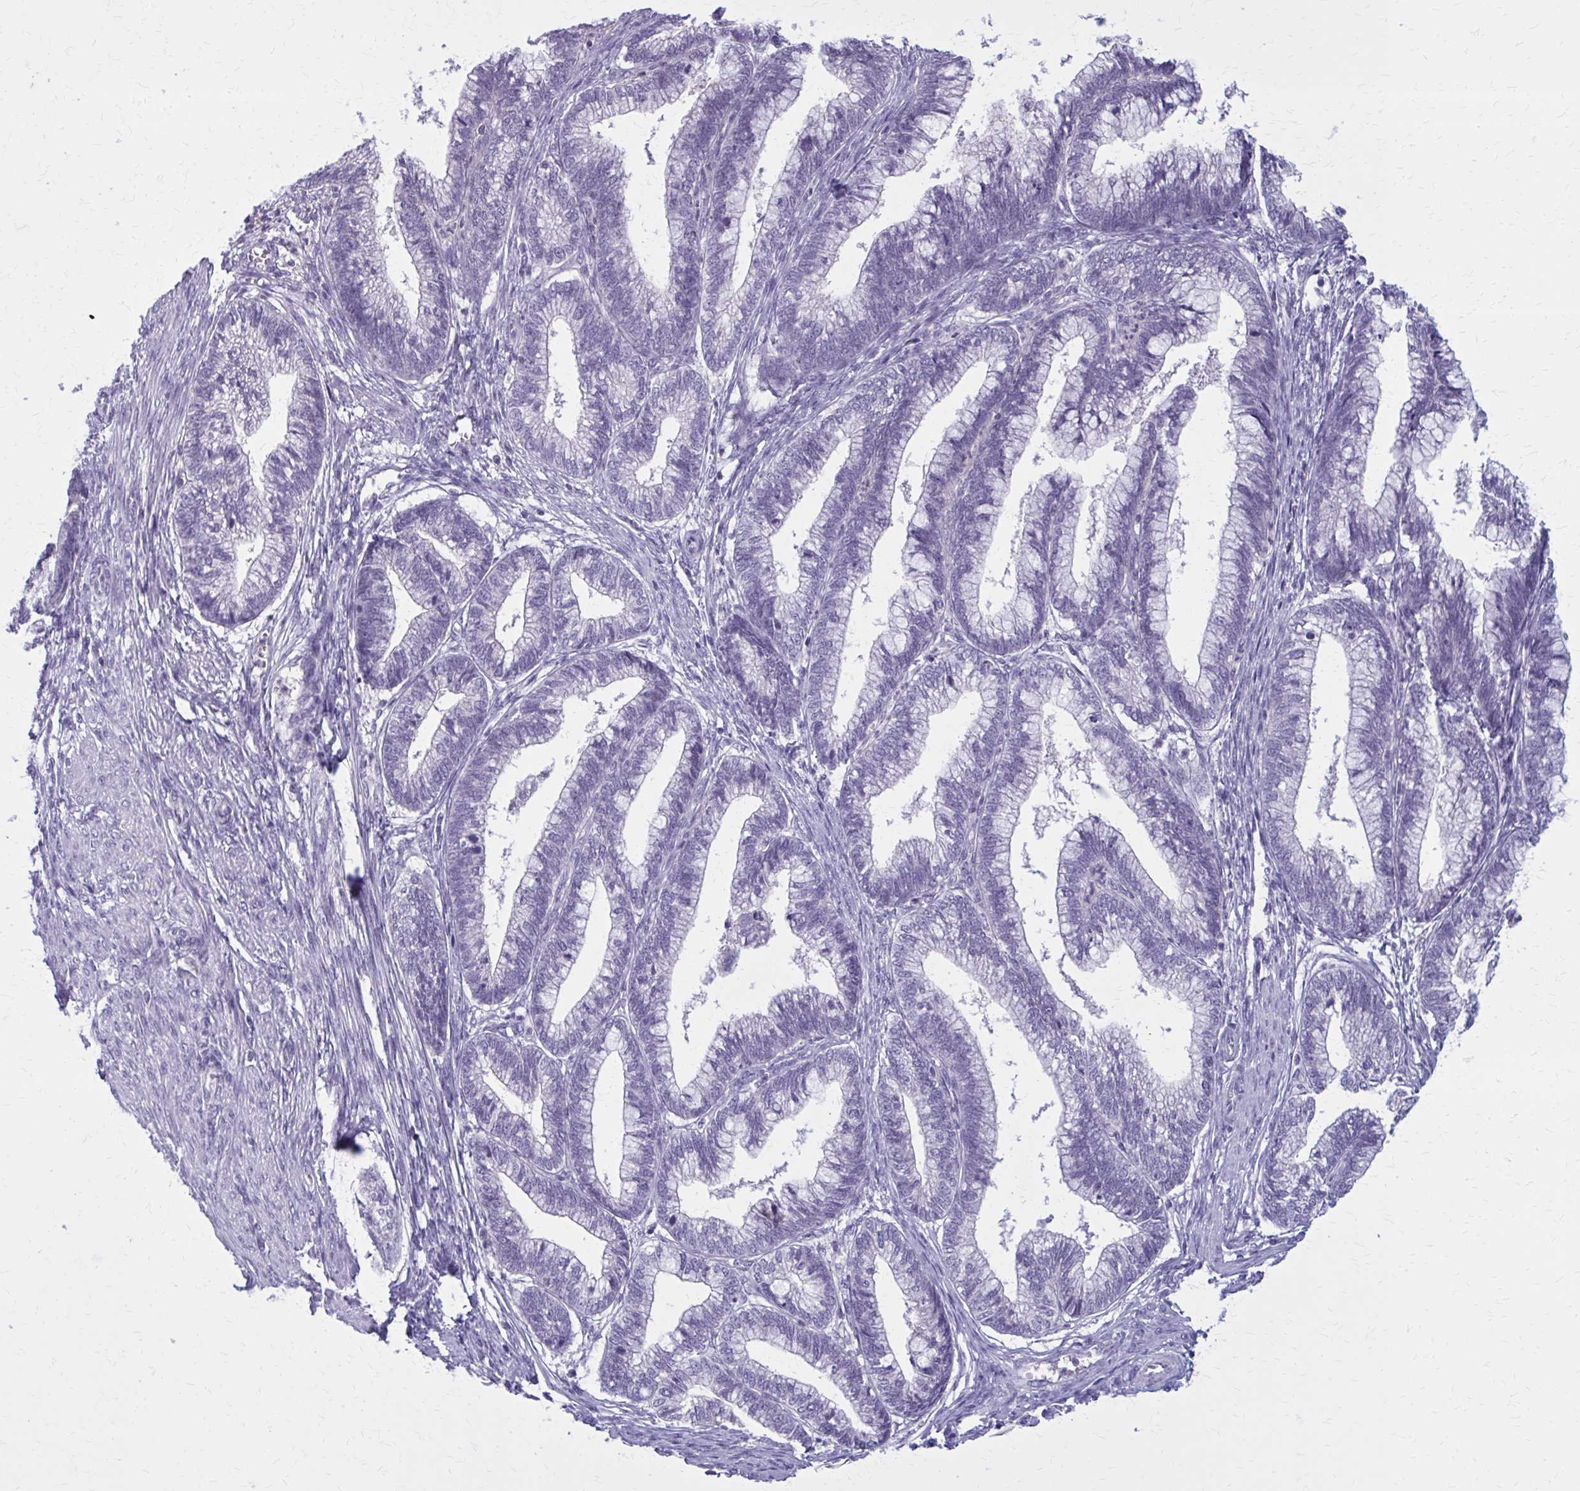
{"staining": {"intensity": "negative", "quantity": "none", "location": "none"}, "tissue": "cervical cancer", "cell_type": "Tumor cells", "image_type": "cancer", "snomed": [{"axis": "morphology", "description": "Adenocarcinoma, NOS"}, {"axis": "topography", "description": "Cervix"}], "caption": "Adenocarcinoma (cervical) stained for a protein using IHC exhibits no expression tumor cells.", "gene": "OR4A47", "patient": {"sex": "female", "age": 44}}